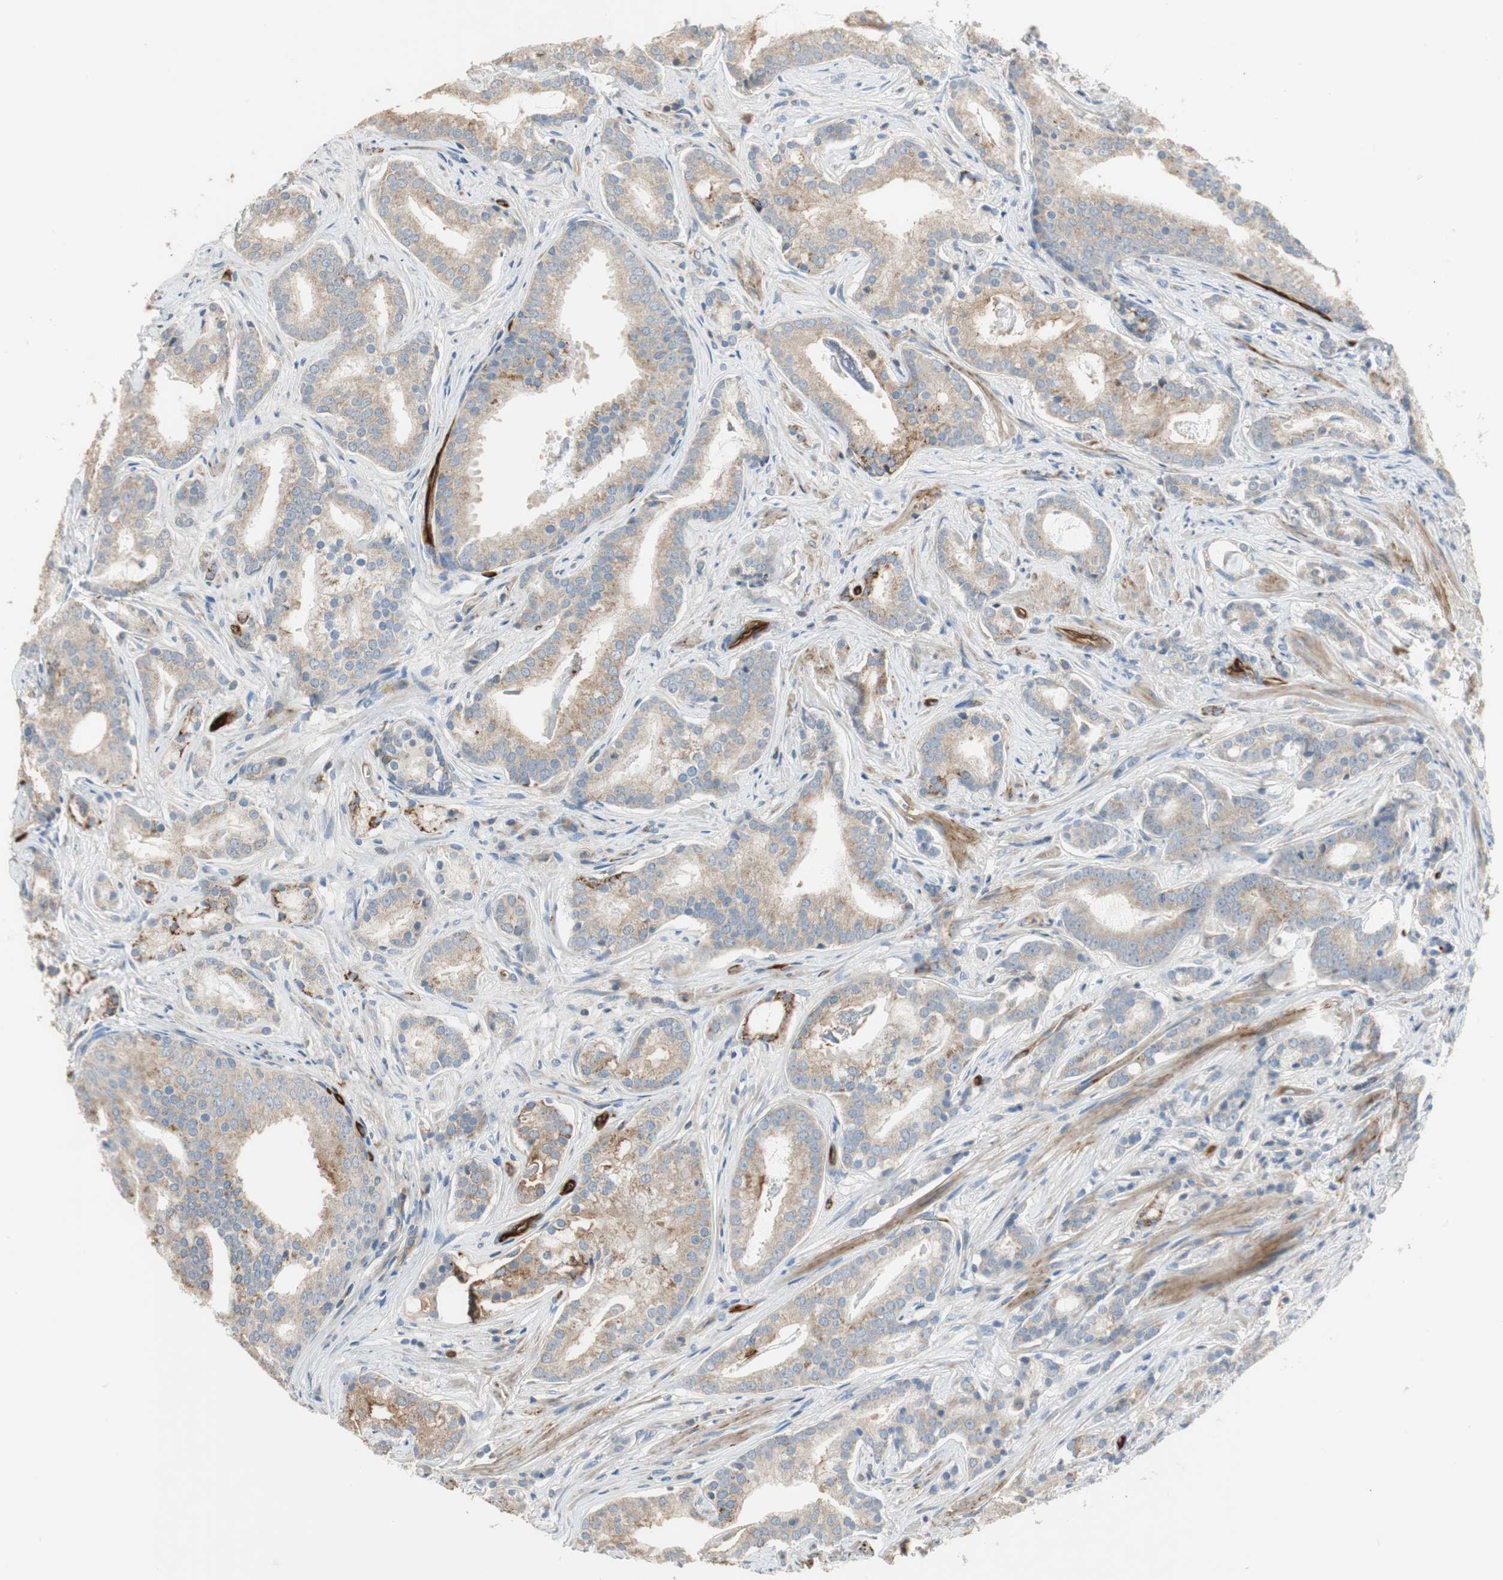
{"staining": {"intensity": "weak", "quantity": "25%-75%", "location": "cytoplasmic/membranous"}, "tissue": "prostate cancer", "cell_type": "Tumor cells", "image_type": "cancer", "snomed": [{"axis": "morphology", "description": "Adenocarcinoma, Low grade"}, {"axis": "topography", "description": "Prostate"}], "caption": "Approximately 25%-75% of tumor cells in prostate low-grade adenocarcinoma exhibit weak cytoplasmic/membranous protein staining as visualized by brown immunohistochemical staining.", "gene": "ALPL", "patient": {"sex": "male", "age": 58}}